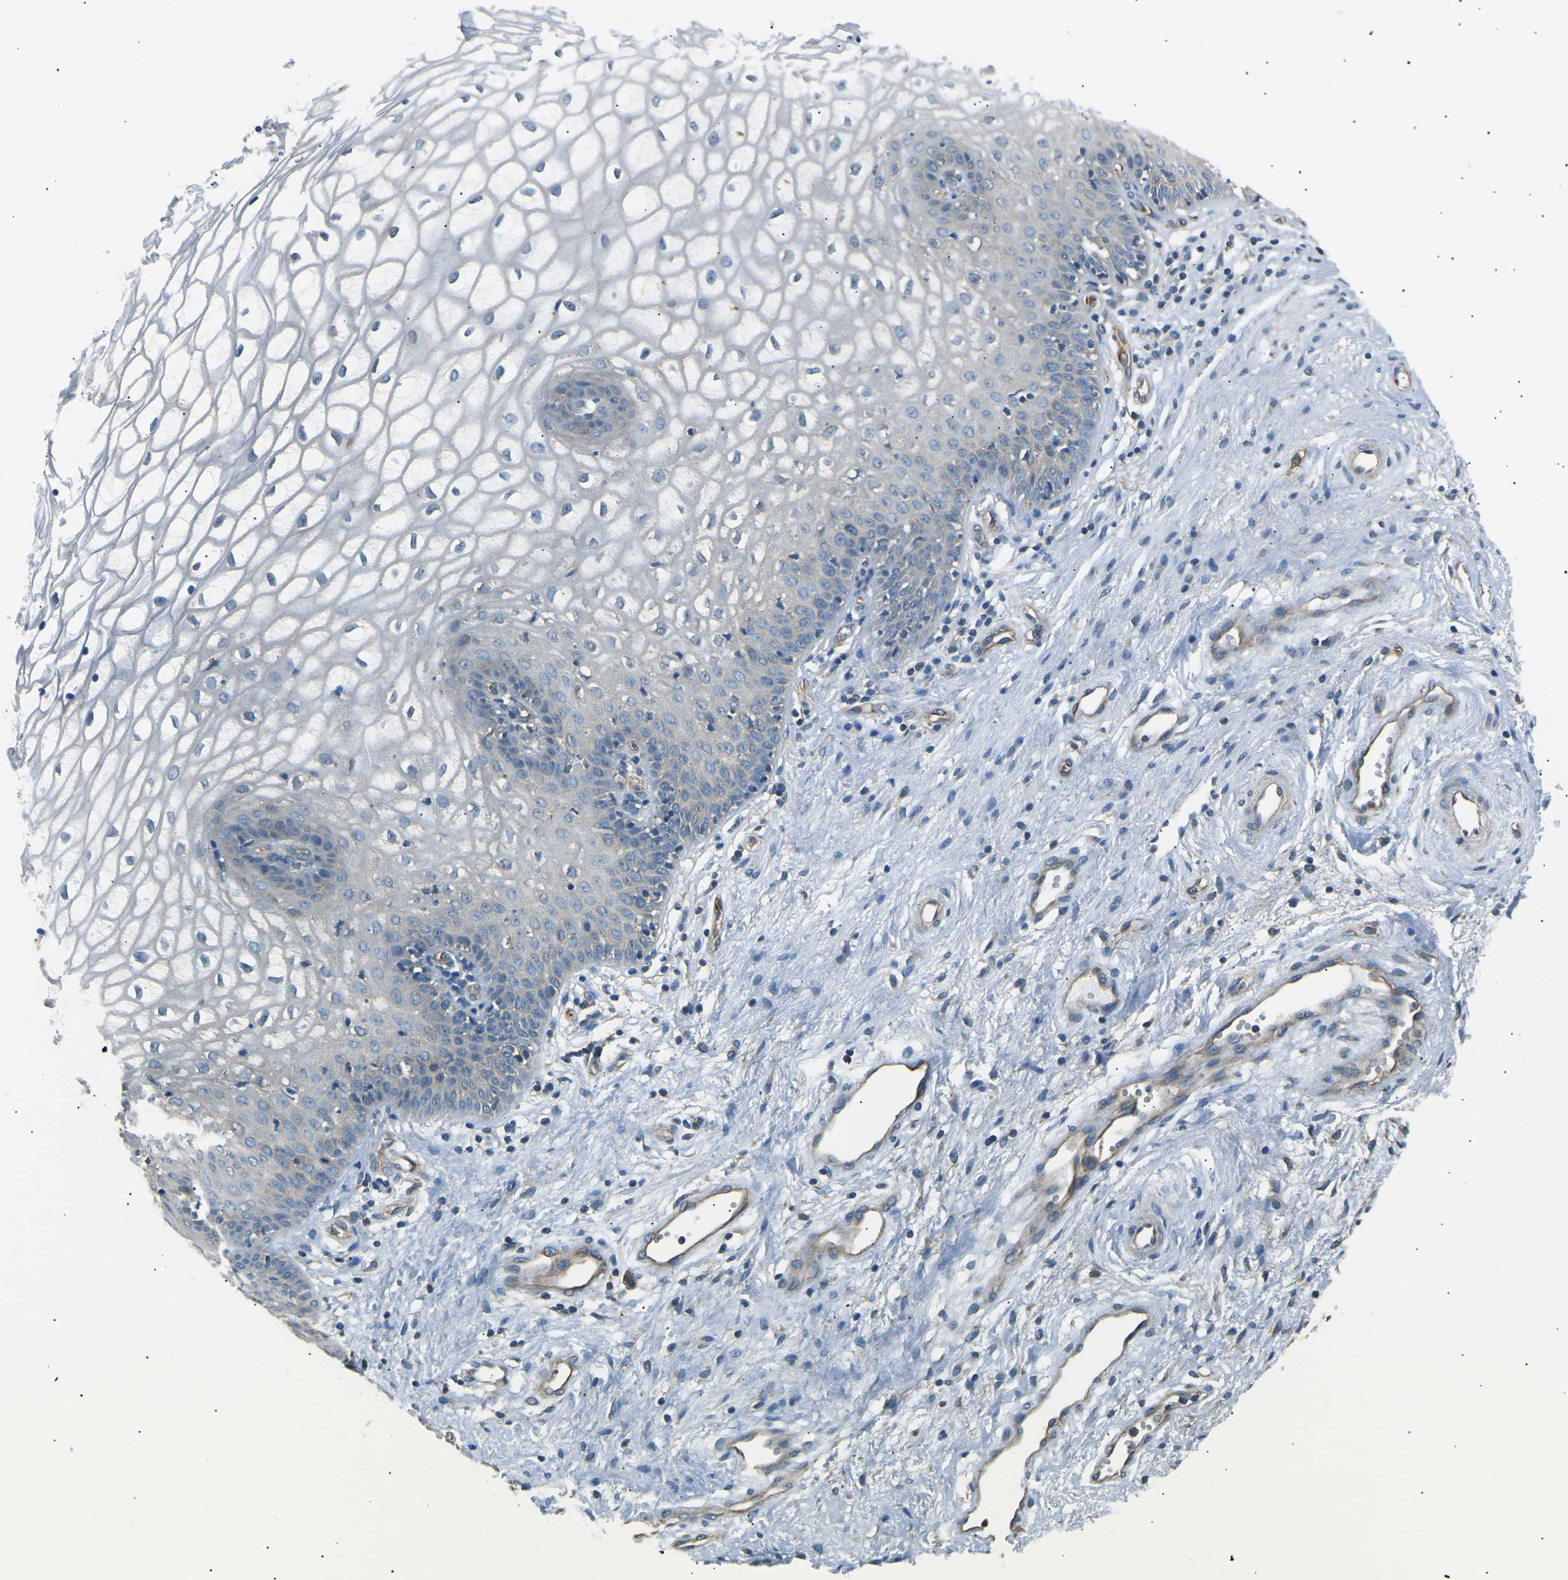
{"staining": {"intensity": "negative", "quantity": "none", "location": "none"}, "tissue": "vagina", "cell_type": "Squamous epithelial cells", "image_type": "normal", "snomed": [{"axis": "morphology", "description": "Normal tissue, NOS"}, {"axis": "topography", "description": "Vagina"}], "caption": "A micrograph of human vagina is negative for staining in squamous epithelial cells. Brightfield microscopy of immunohistochemistry stained with DAB (brown) and hematoxylin (blue), captured at high magnification.", "gene": "SLK", "patient": {"sex": "female", "age": 34}}